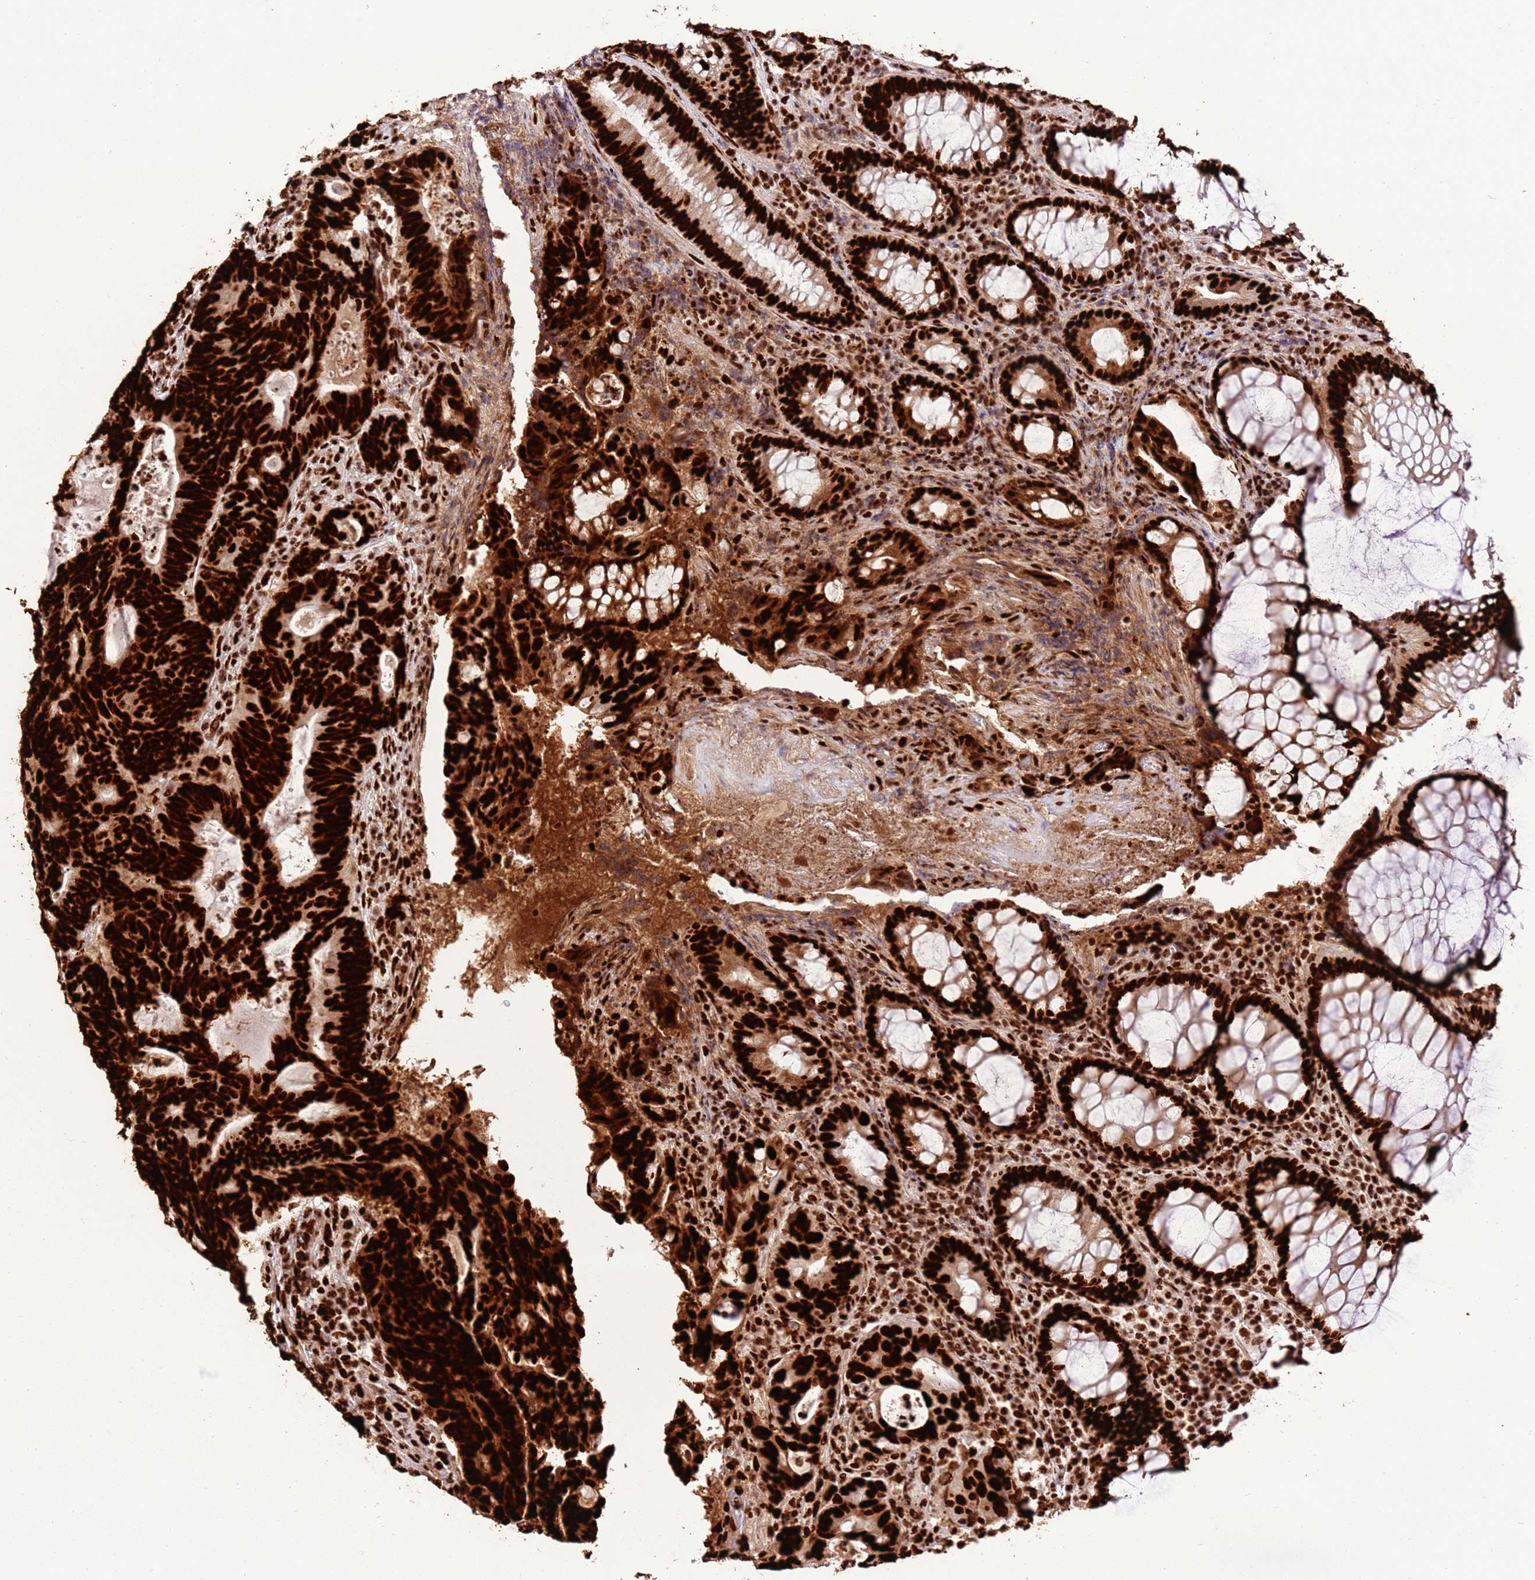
{"staining": {"intensity": "strong", "quantity": ">75%", "location": "nuclear"}, "tissue": "colorectal cancer", "cell_type": "Tumor cells", "image_type": "cancer", "snomed": [{"axis": "morphology", "description": "Adenocarcinoma, NOS"}, {"axis": "topography", "description": "Colon"}], "caption": "Colorectal cancer stained with DAB IHC reveals high levels of strong nuclear staining in approximately >75% of tumor cells.", "gene": "HNRNPAB", "patient": {"sex": "female", "age": 82}}